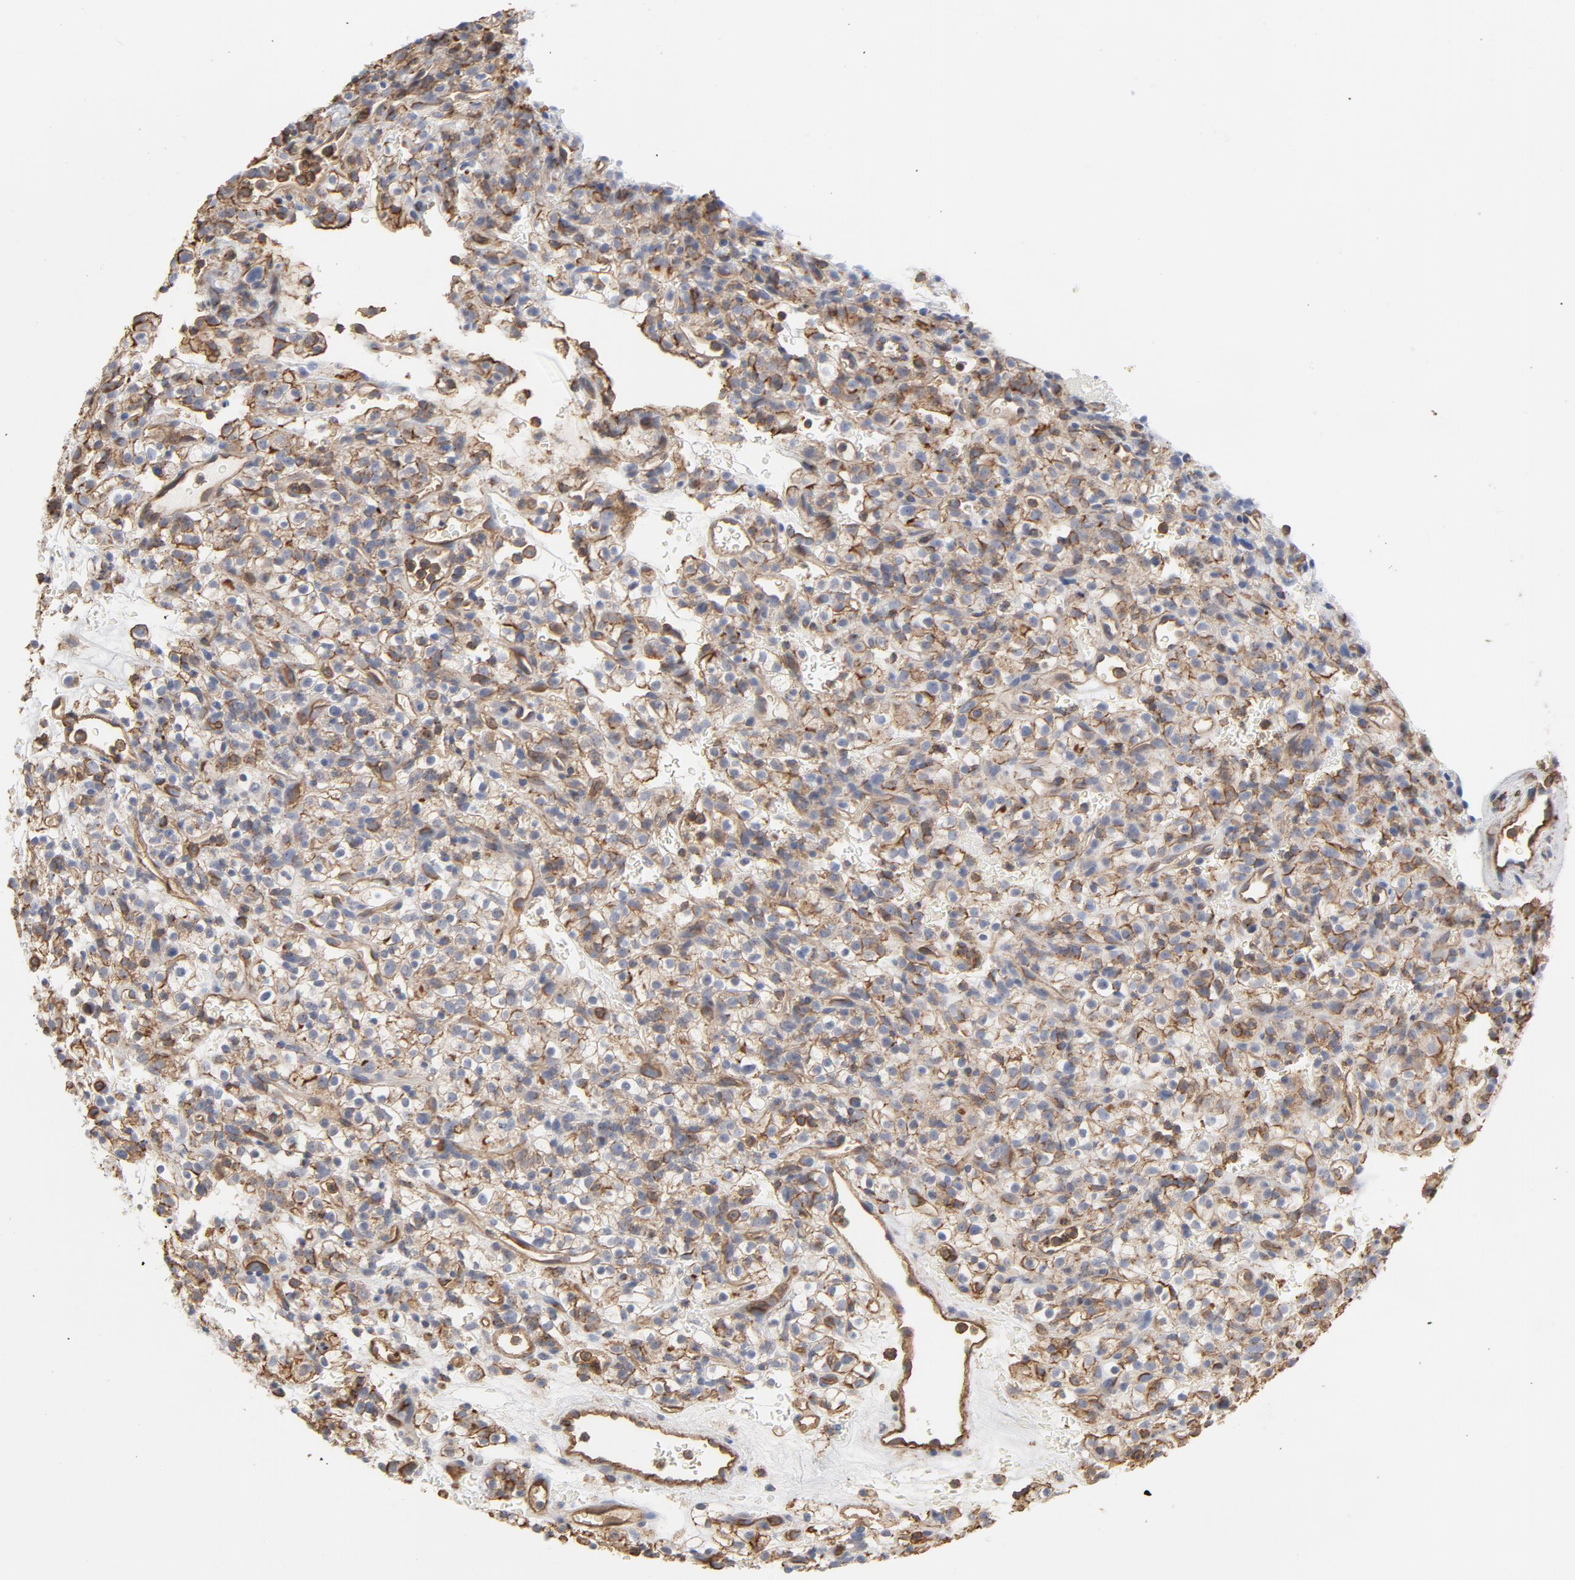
{"staining": {"intensity": "moderate", "quantity": "25%-75%", "location": "cytoplasmic/membranous"}, "tissue": "renal cancer", "cell_type": "Tumor cells", "image_type": "cancer", "snomed": [{"axis": "morphology", "description": "Normal tissue, NOS"}, {"axis": "morphology", "description": "Adenocarcinoma, NOS"}, {"axis": "topography", "description": "Kidney"}], "caption": "IHC staining of renal cancer, which reveals medium levels of moderate cytoplasmic/membranous staining in about 25%-75% of tumor cells indicating moderate cytoplasmic/membranous protein expression. The staining was performed using DAB (brown) for protein detection and nuclei were counterstained in hematoxylin (blue).", "gene": "OXA1L", "patient": {"sex": "female", "age": 72}}